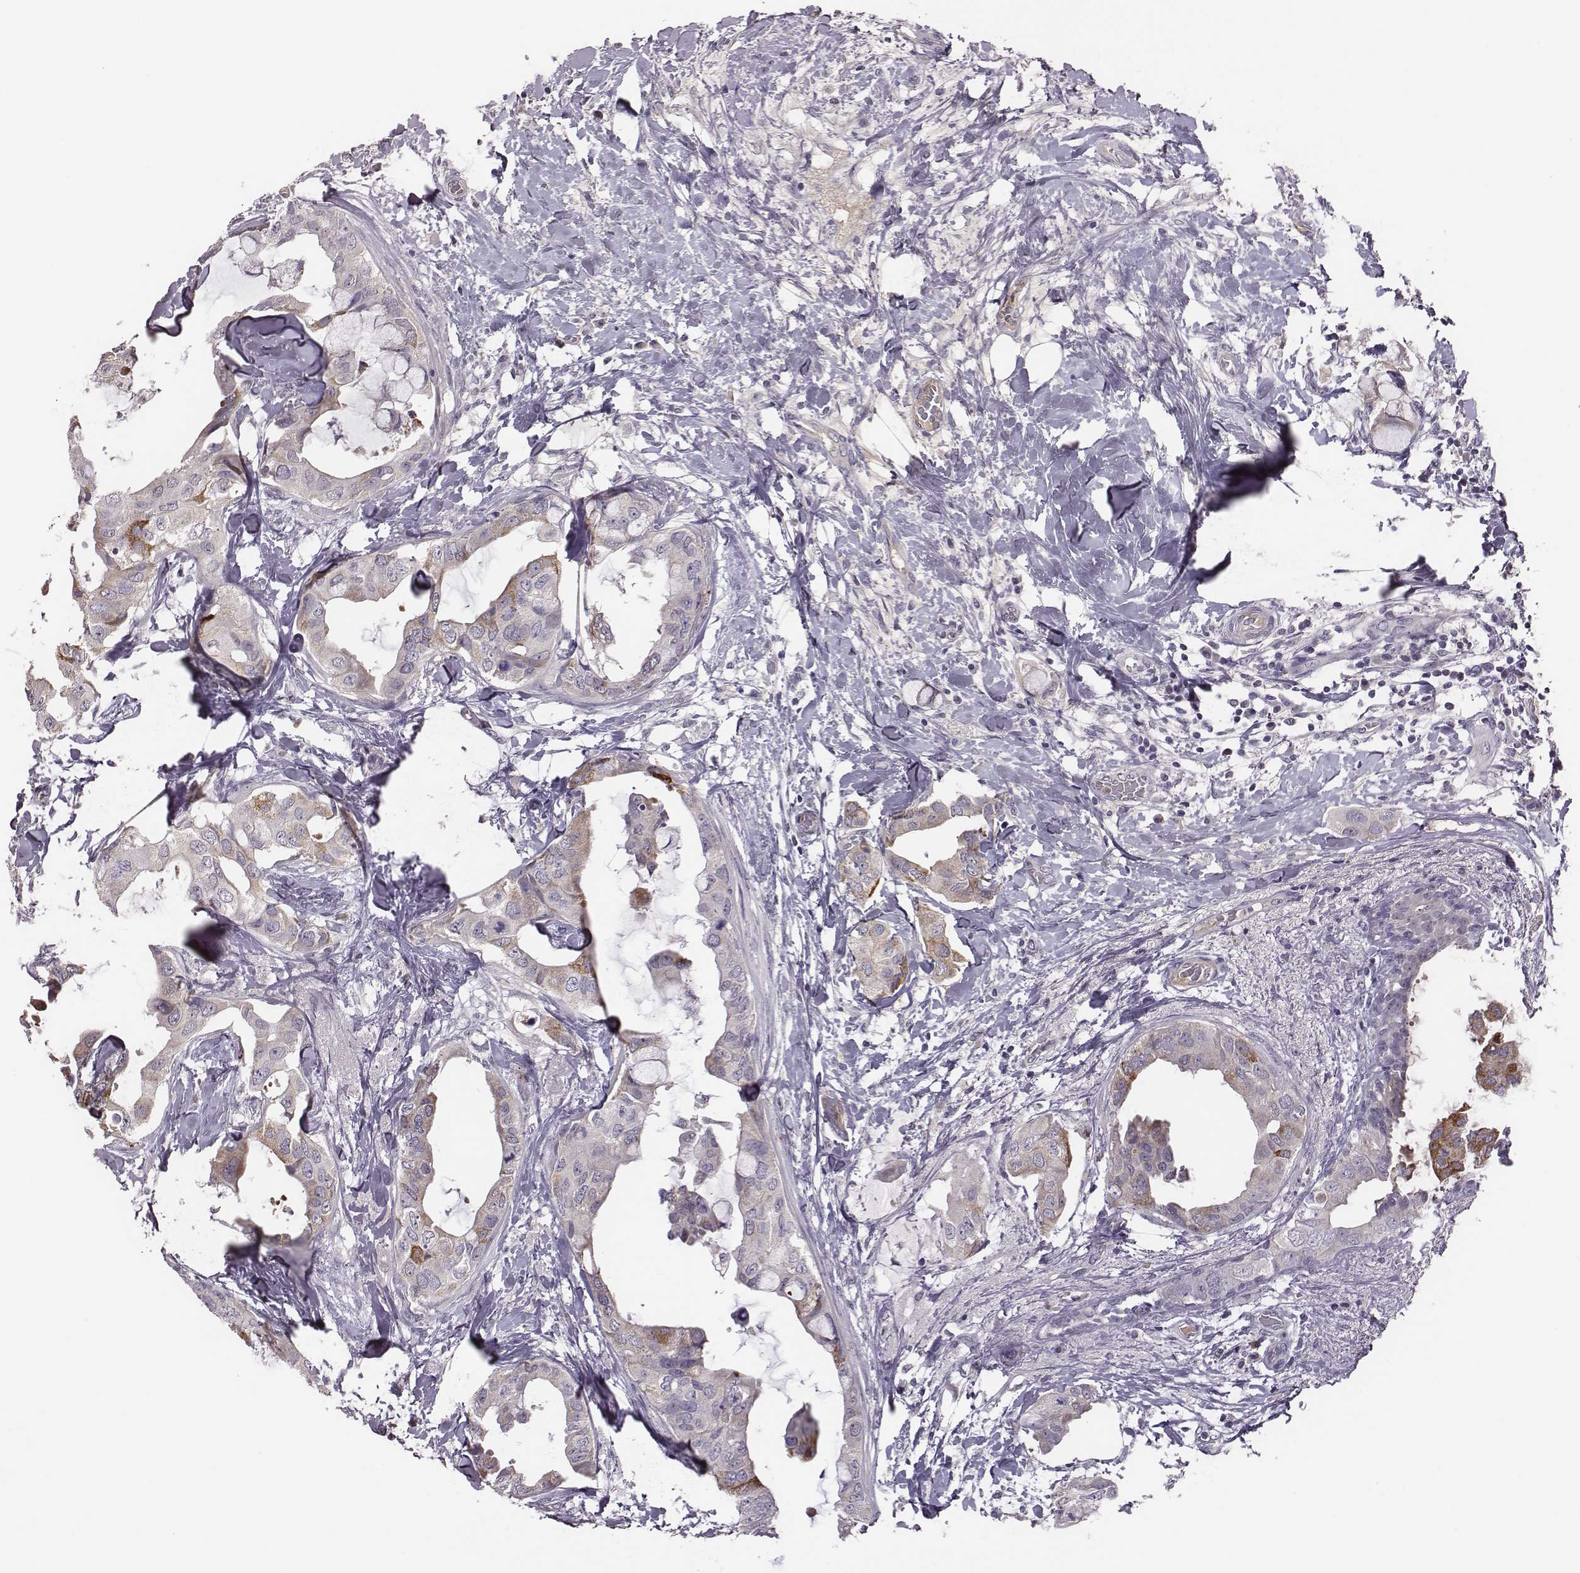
{"staining": {"intensity": "moderate", "quantity": "<25%", "location": "cytoplasmic/membranous"}, "tissue": "breast cancer", "cell_type": "Tumor cells", "image_type": "cancer", "snomed": [{"axis": "morphology", "description": "Normal tissue, NOS"}, {"axis": "morphology", "description": "Duct carcinoma"}, {"axis": "topography", "description": "Breast"}], "caption": "This is an image of IHC staining of intraductal carcinoma (breast), which shows moderate staining in the cytoplasmic/membranous of tumor cells.", "gene": "KMO", "patient": {"sex": "female", "age": 40}}